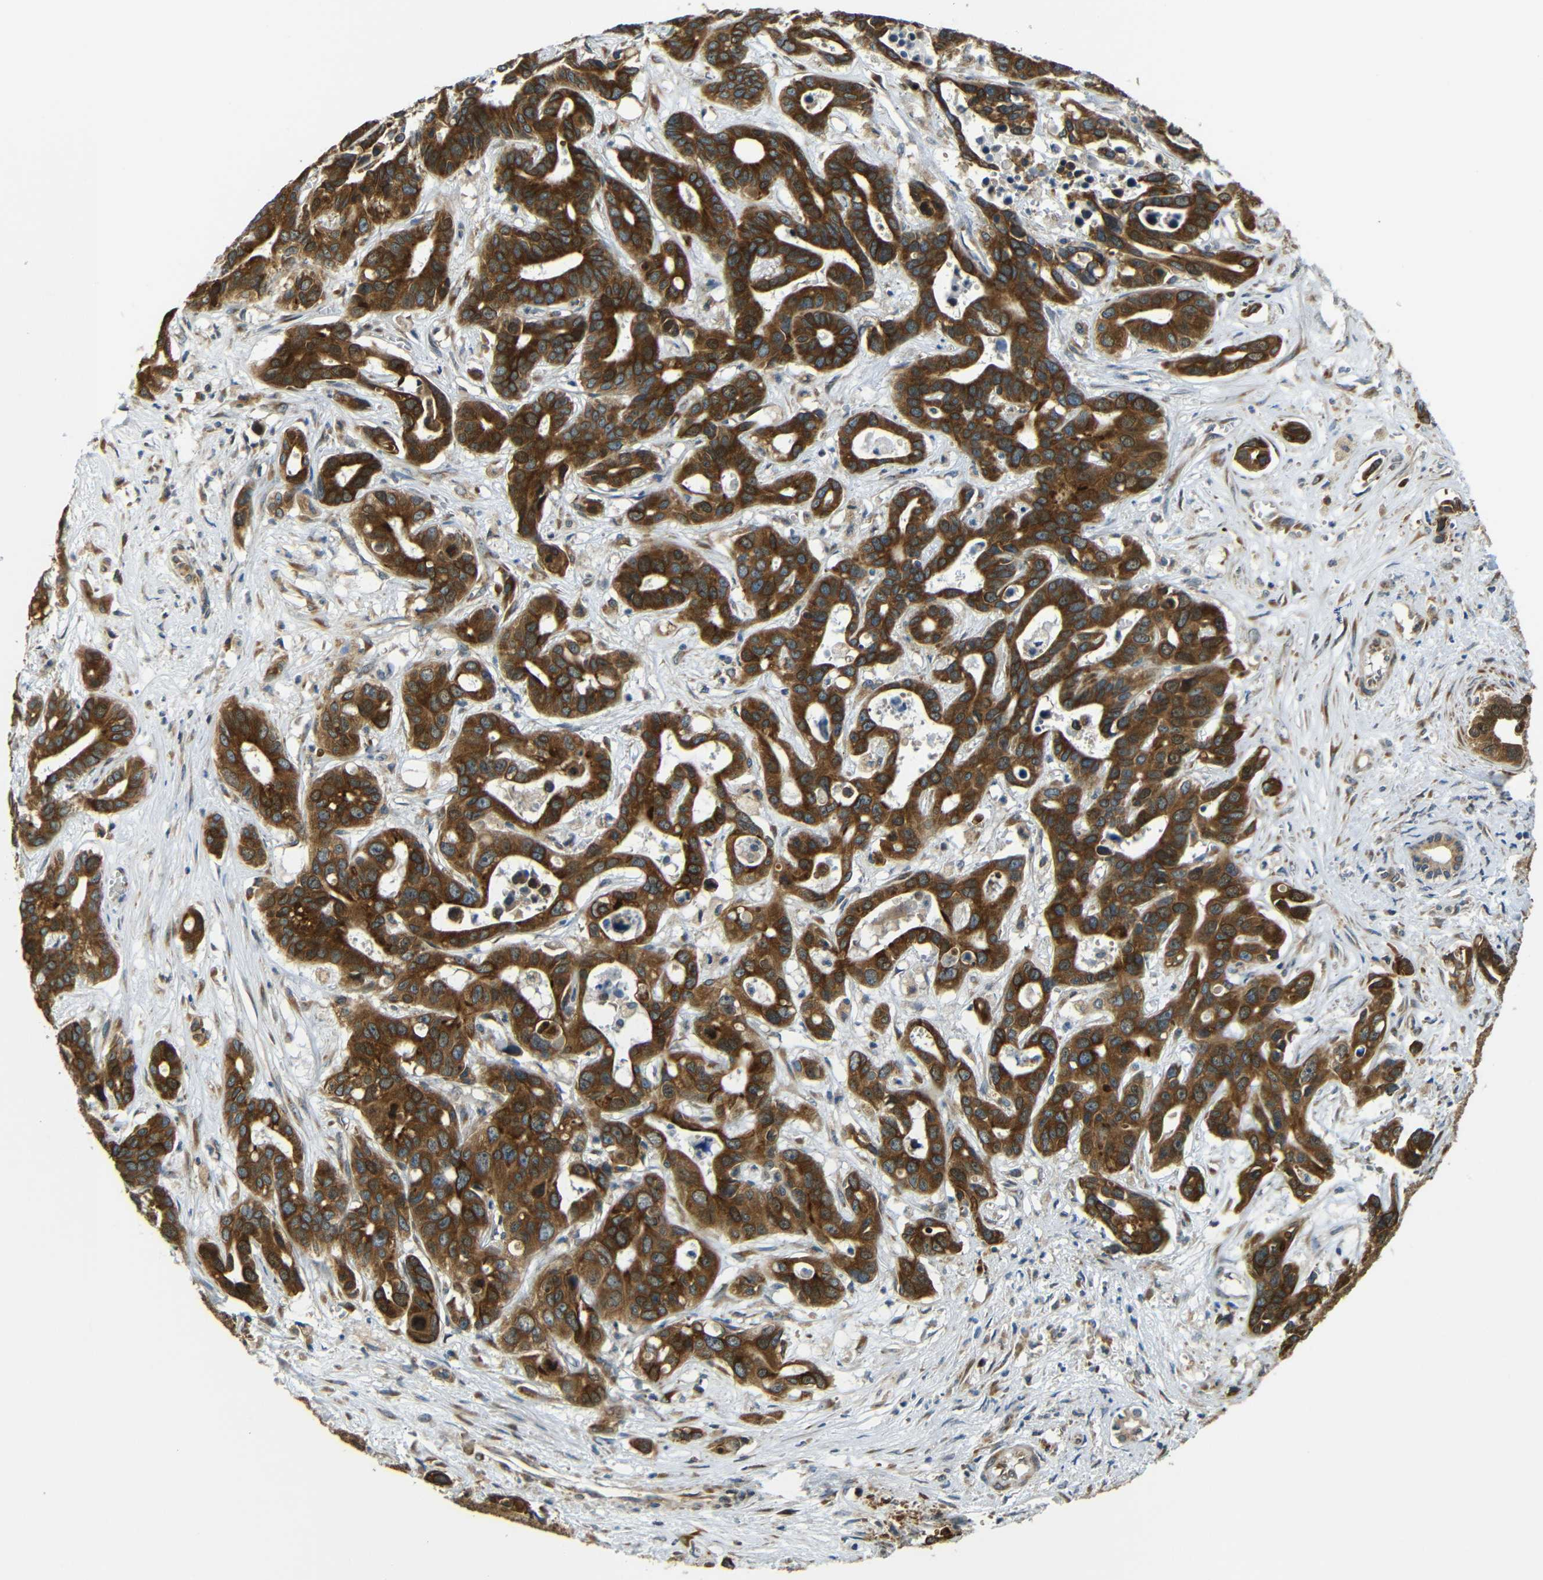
{"staining": {"intensity": "strong", "quantity": ">75%", "location": "cytoplasmic/membranous"}, "tissue": "liver cancer", "cell_type": "Tumor cells", "image_type": "cancer", "snomed": [{"axis": "morphology", "description": "Cholangiocarcinoma"}, {"axis": "topography", "description": "Liver"}], "caption": "A micrograph of human liver cancer (cholangiocarcinoma) stained for a protein shows strong cytoplasmic/membranous brown staining in tumor cells.", "gene": "VAPB", "patient": {"sex": "female", "age": 65}}